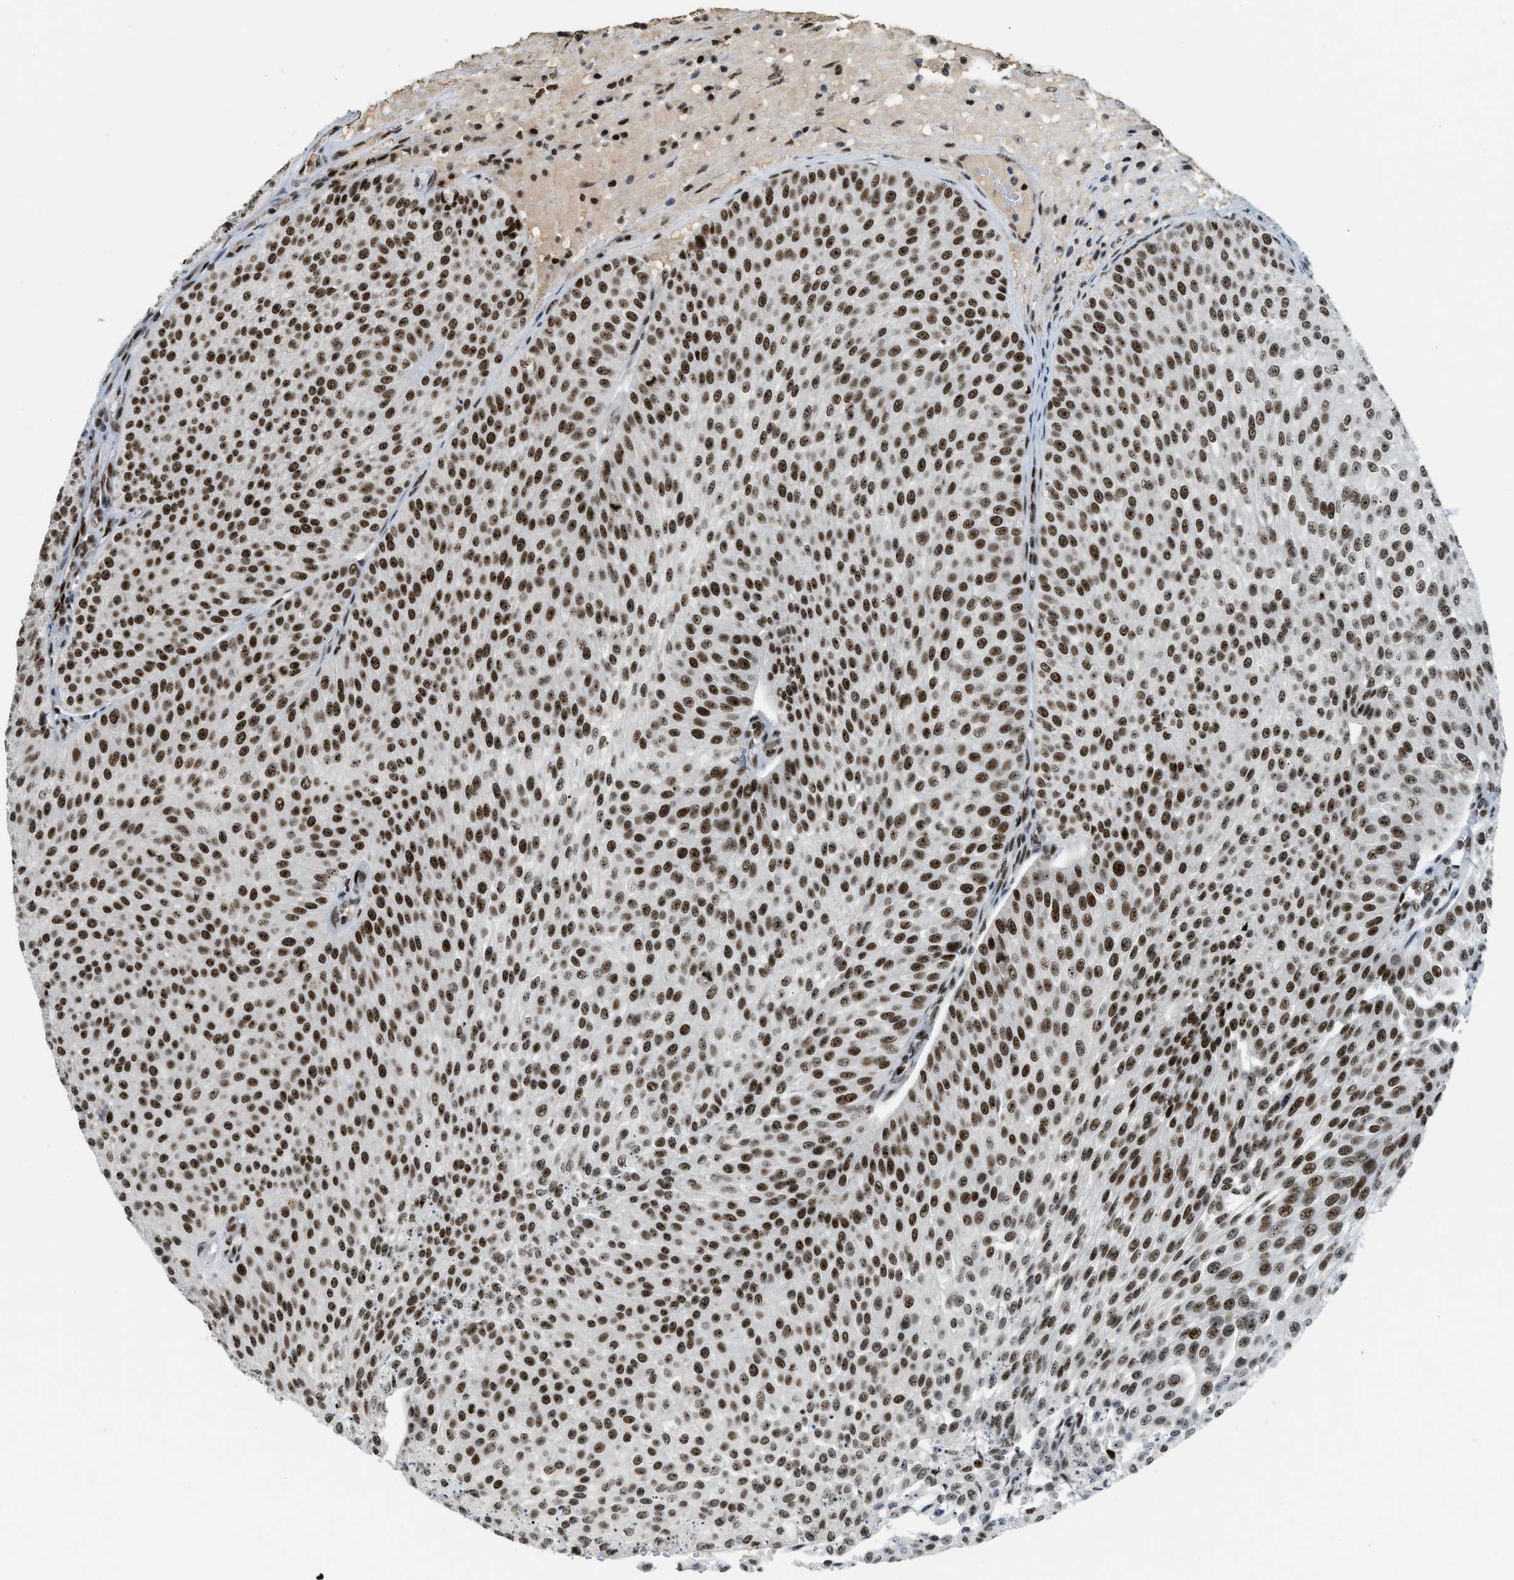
{"staining": {"intensity": "strong", "quantity": ">75%", "location": "nuclear"}, "tissue": "urothelial cancer", "cell_type": "Tumor cells", "image_type": "cancer", "snomed": [{"axis": "morphology", "description": "Urothelial carcinoma, Low grade"}, {"axis": "topography", "description": "Smooth muscle"}, {"axis": "topography", "description": "Urinary bladder"}], "caption": "Low-grade urothelial carcinoma stained with a brown dye demonstrates strong nuclear positive staining in about >75% of tumor cells.", "gene": "URB1", "patient": {"sex": "male", "age": 60}}